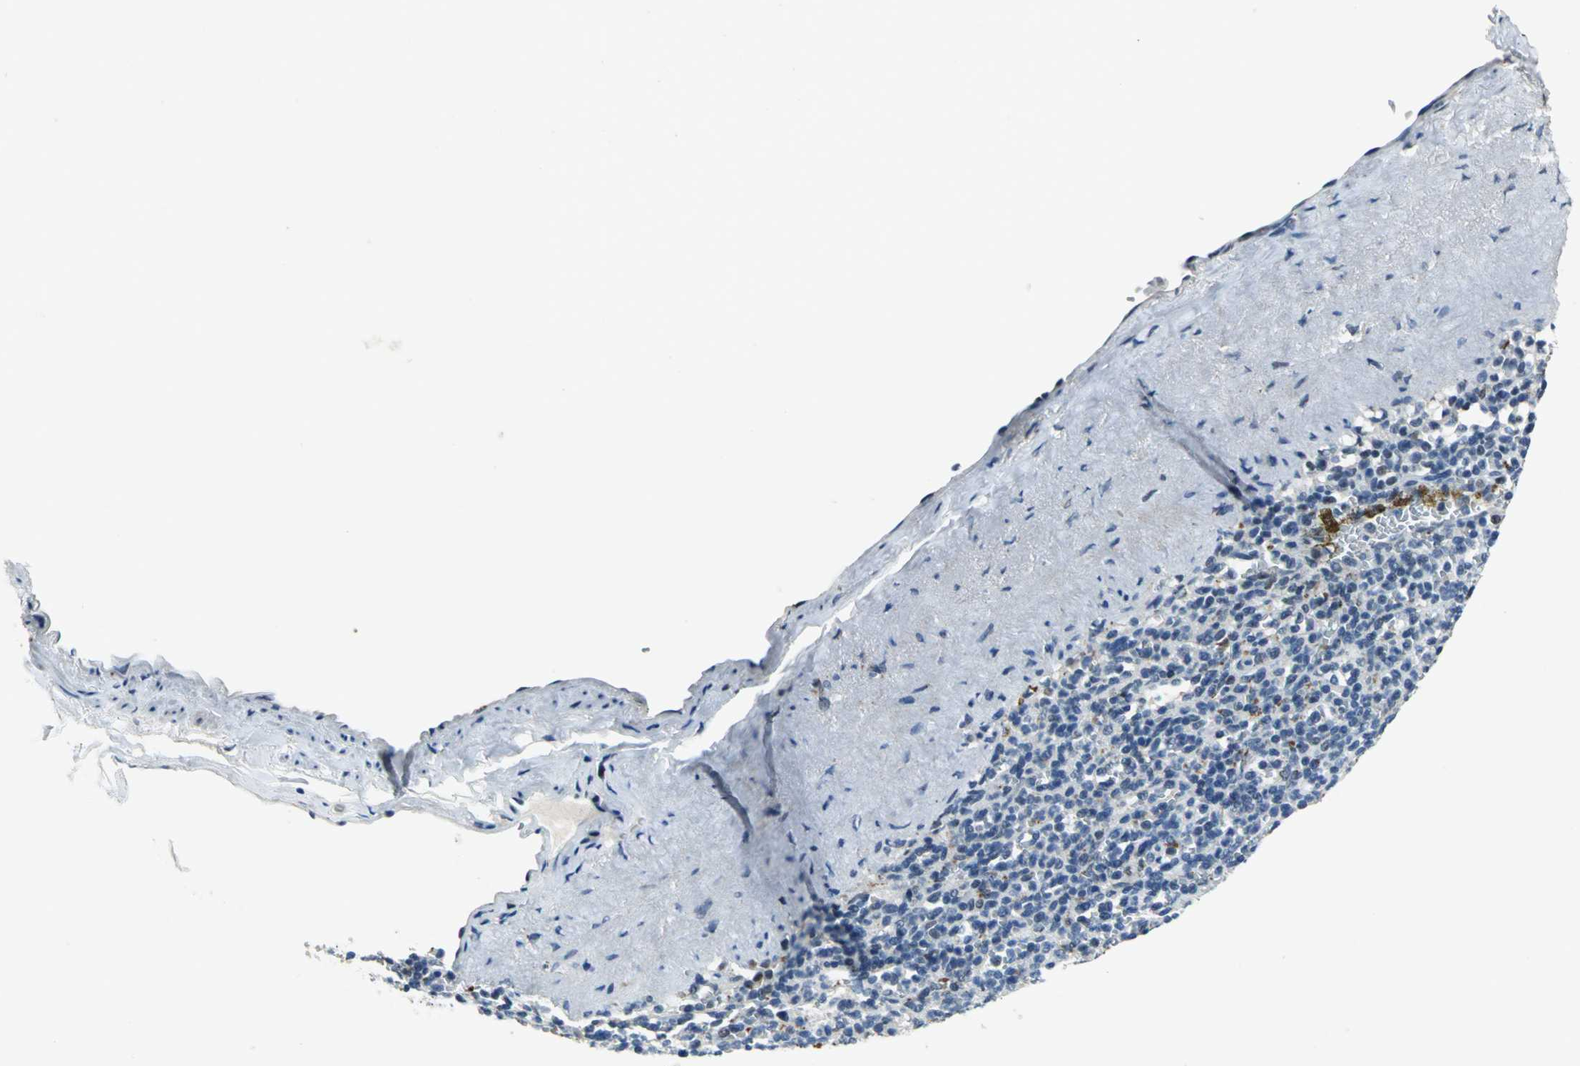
{"staining": {"intensity": "moderate", "quantity": "<25%", "location": "cytoplasmic/membranous"}, "tissue": "spleen", "cell_type": "Cells in red pulp", "image_type": "normal", "snomed": [{"axis": "morphology", "description": "Normal tissue, NOS"}, {"axis": "topography", "description": "Spleen"}], "caption": "The immunohistochemical stain labels moderate cytoplasmic/membranous positivity in cells in red pulp of unremarkable spleen.", "gene": "RAD17", "patient": {"sex": "female", "age": 74}}